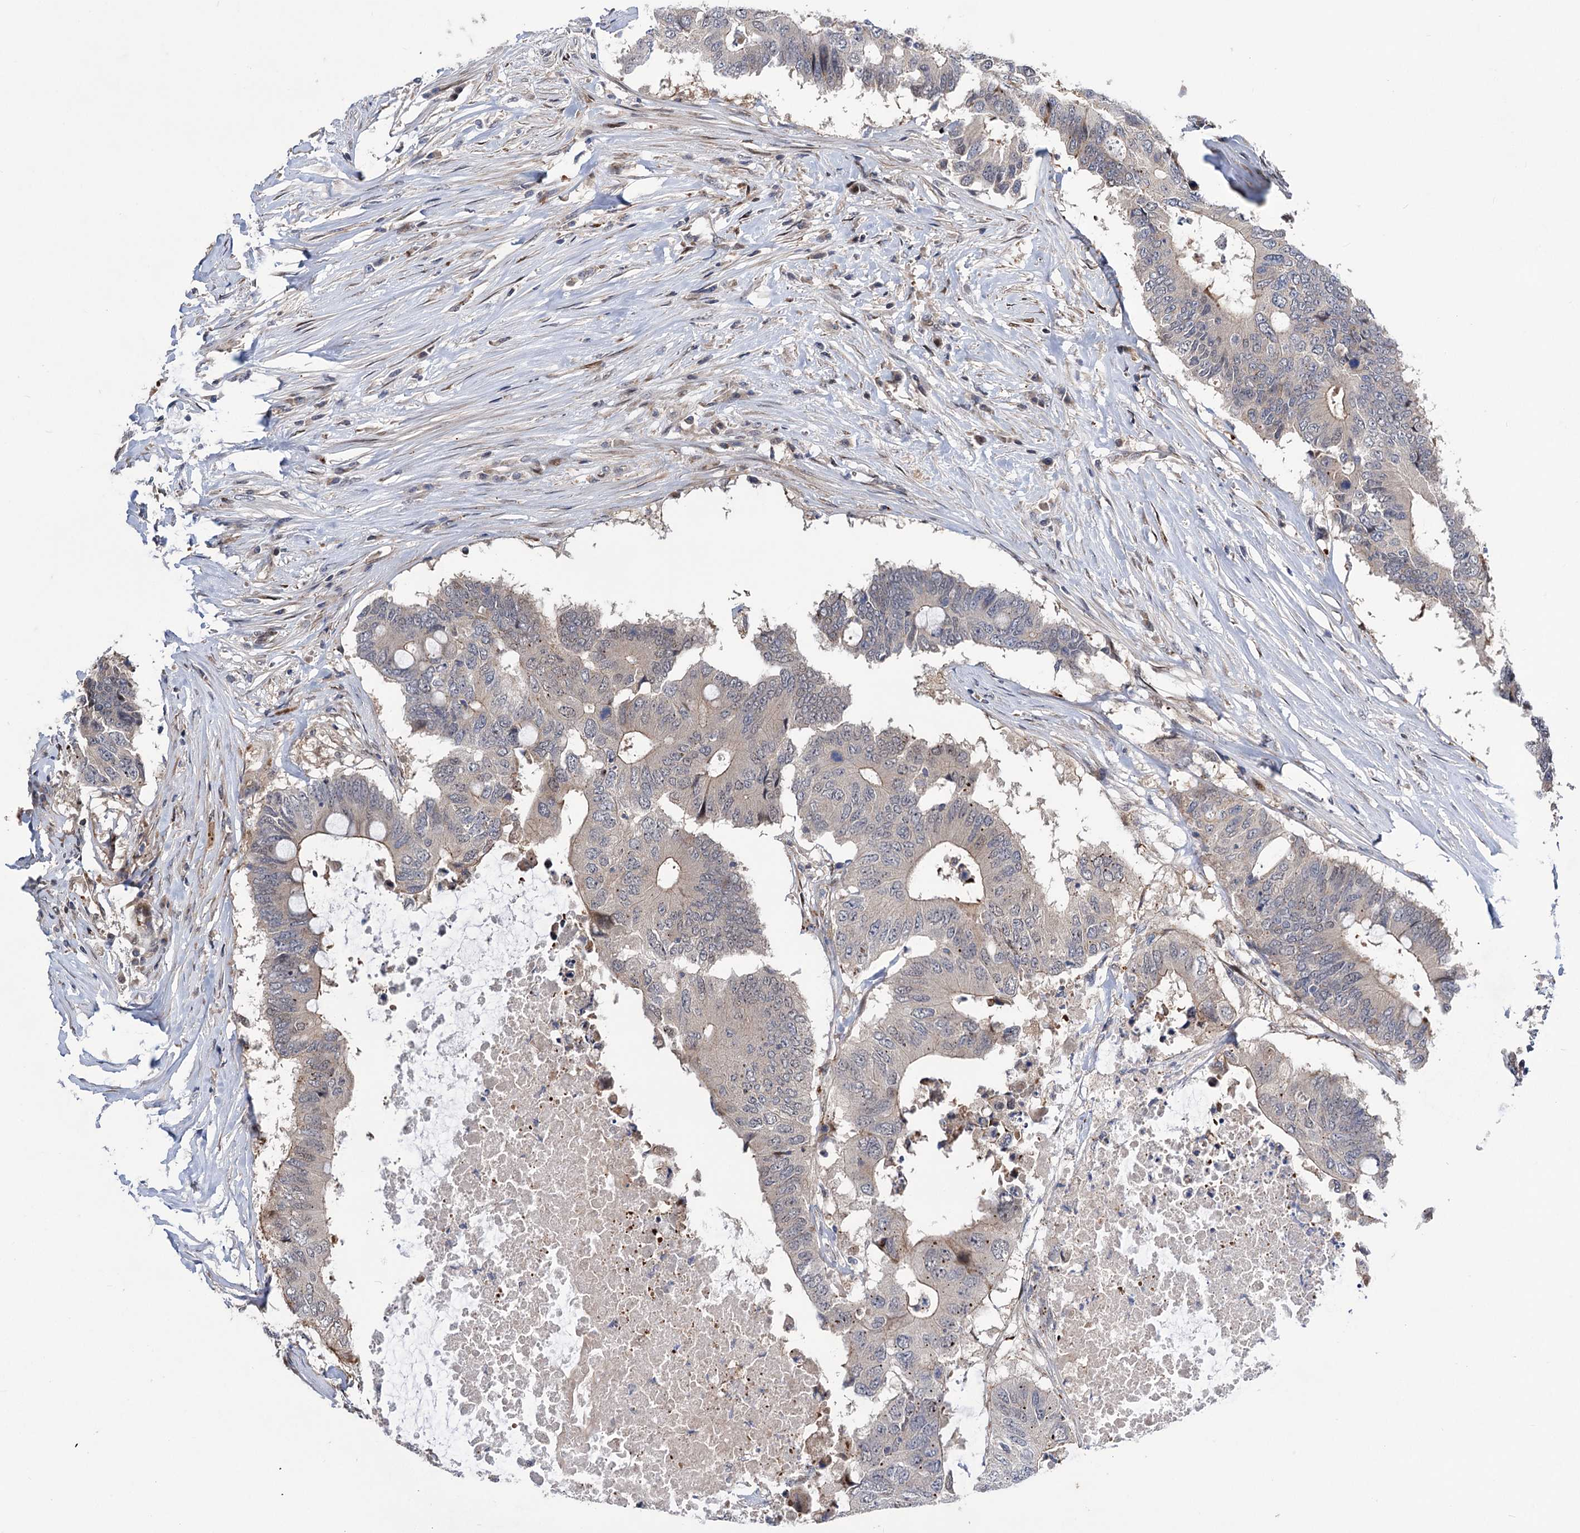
{"staining": {"intensity": "negative", "quantity": "none", "location": "none"}, "tissue": "colorectal cancer", "cell_type": "Tumor cells", "image_type": "cancer", "snomed": [{"axis": "morphology", "description": "Adenocarcinoma, NOS"}, {"axis": "topography", "description": "Colon"}], "caption": "Tumor cells show no significant staining in colorectal cancer (adenocarcinoma).", "gene": "UBR1", "patient": {"sex": "male", "age": 71}}